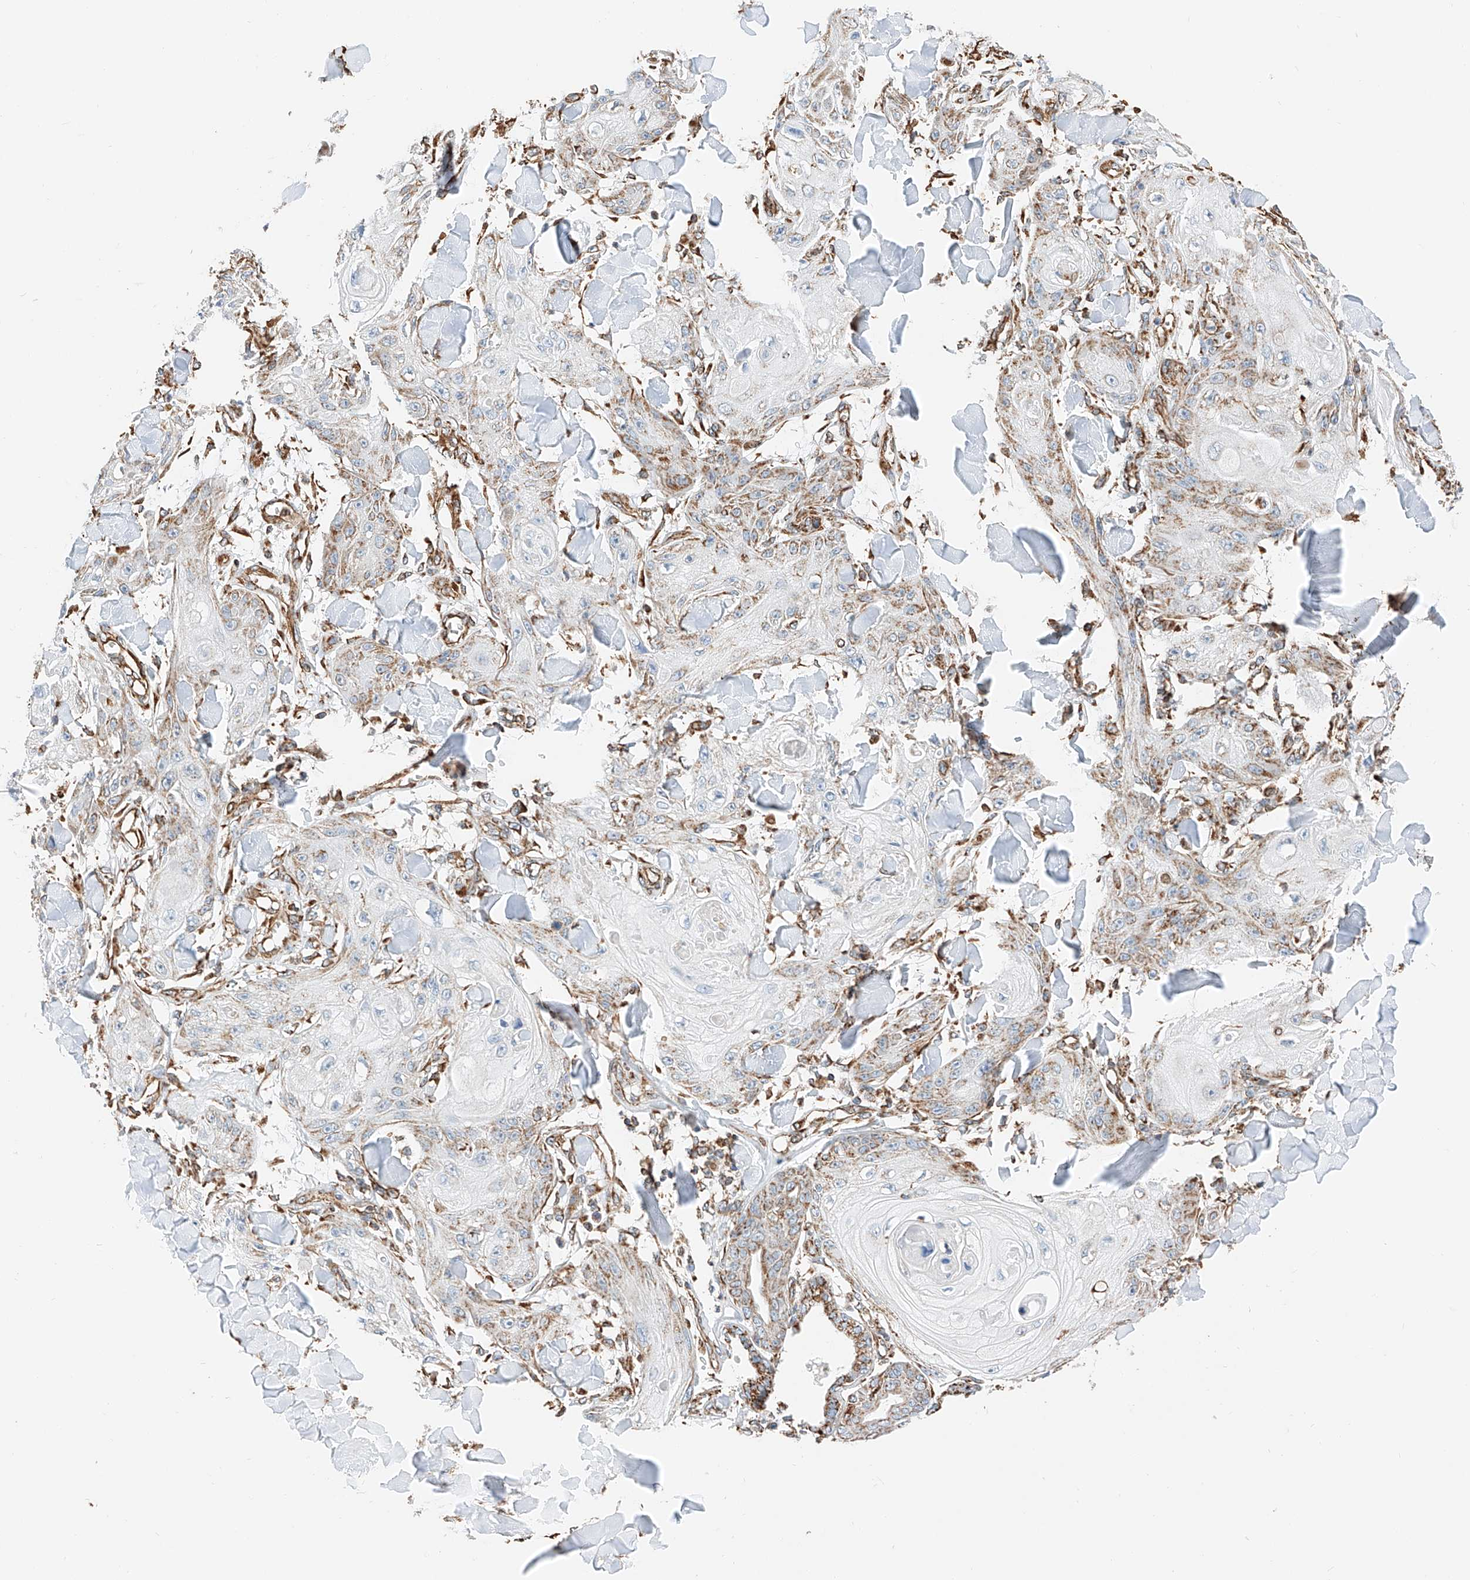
{"staining": {"intensity": "weak", "quantity": ">75%", "location": "cytoplasmic/membranous"}, "tissue": "skin cancer", "cell_type": "Tumor cells", "image_type": "cancer", "snomed": [{"axis": "morphology", "description": "Squamous cell carcinoma, NOS"}, {"axis": "topography", "description": "Skin"}], "caption": "Immunohistochemical staining of human skin cancer (squamous cell carcinoma) reveals low levels of weak cytoplasmic/membranous protein positivity in approximately >75% of tumor cells.", "gene": "NDUFV3", "patient": {"sex": "male", "age": 74}}